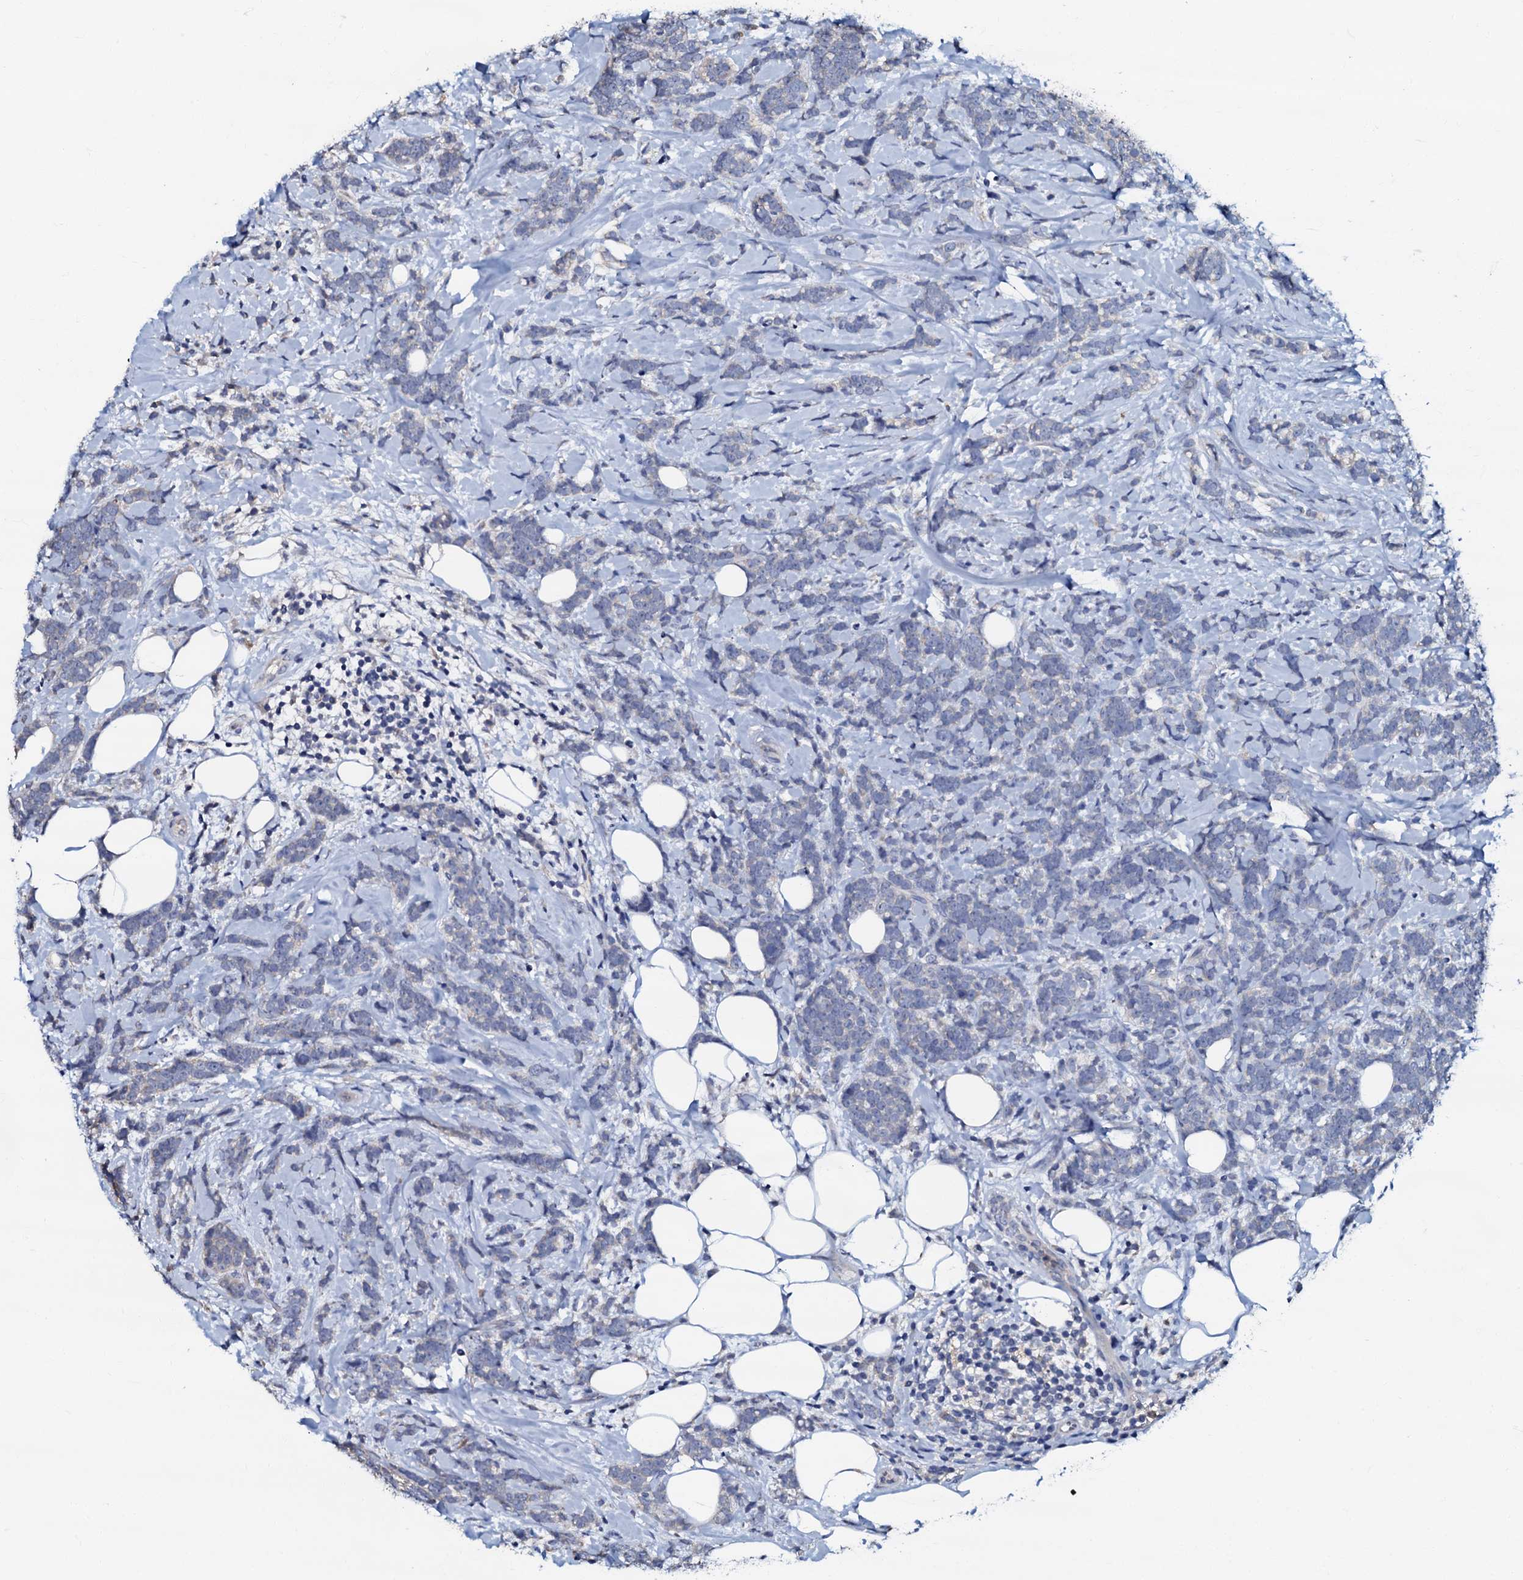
{"staining": {"intensity": "negative", "quantity": "none", "location": "none"}, "tissue": "breast cancer", "cell_type": "Tumor cells", "image_type": "cancer", "snomed": [{"axis": "morphology", "description": "Lobular carcinoma"}, {"axis": "topography", "description": "Breast"}], "caption": "An IHC photomicrograph of breast cancer (lobular carcinoma) is shown. There is no staining in tumor cells of breast cancer (lobular carcinoma).", "gene": "CPNE2", "patient": {"sex": "female", "age": 58}}